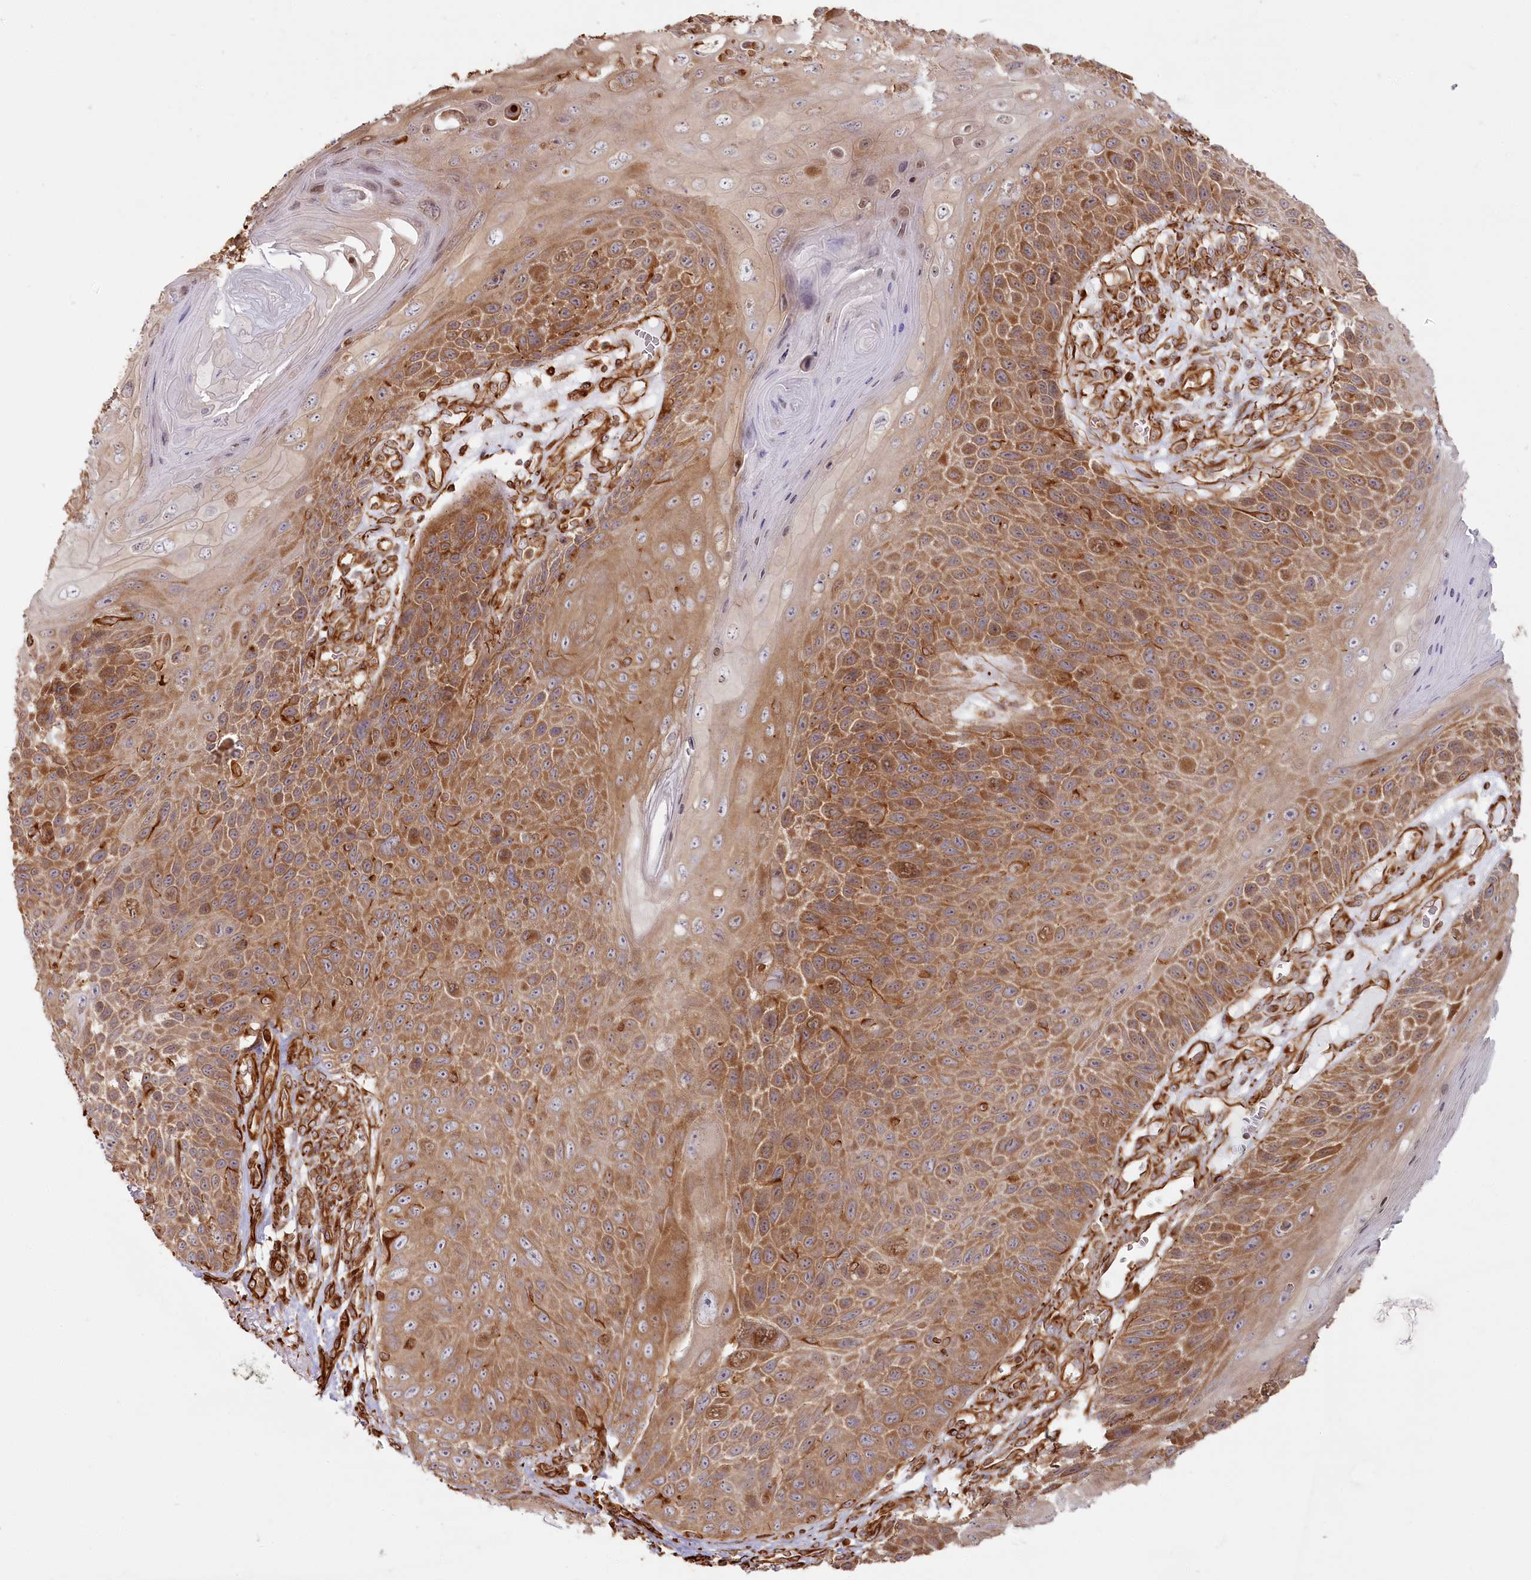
{"staining": {"intensity": "moderate", "quantity": ">75%", "location": "cytoplasmic/membranous"}, "tissue": "skin cancer", "cell_type": "Tumor cells", "image_type": "cancer", "snomed": [{"axis": "morphology", "description": "Squamous cell carcinoma, NOS"}, {"axis": "topography", "description": "Skin"}], "caption": "High-power microscopy captured an immunohistochemistry (IHC) image of squamous cell carcinoma (skin), revealing moderate cytoplasmic/membranous expression in about >75% of tumor cells.", "gene": "TTC1", "patient": {"sex": "female", "age": 88}}